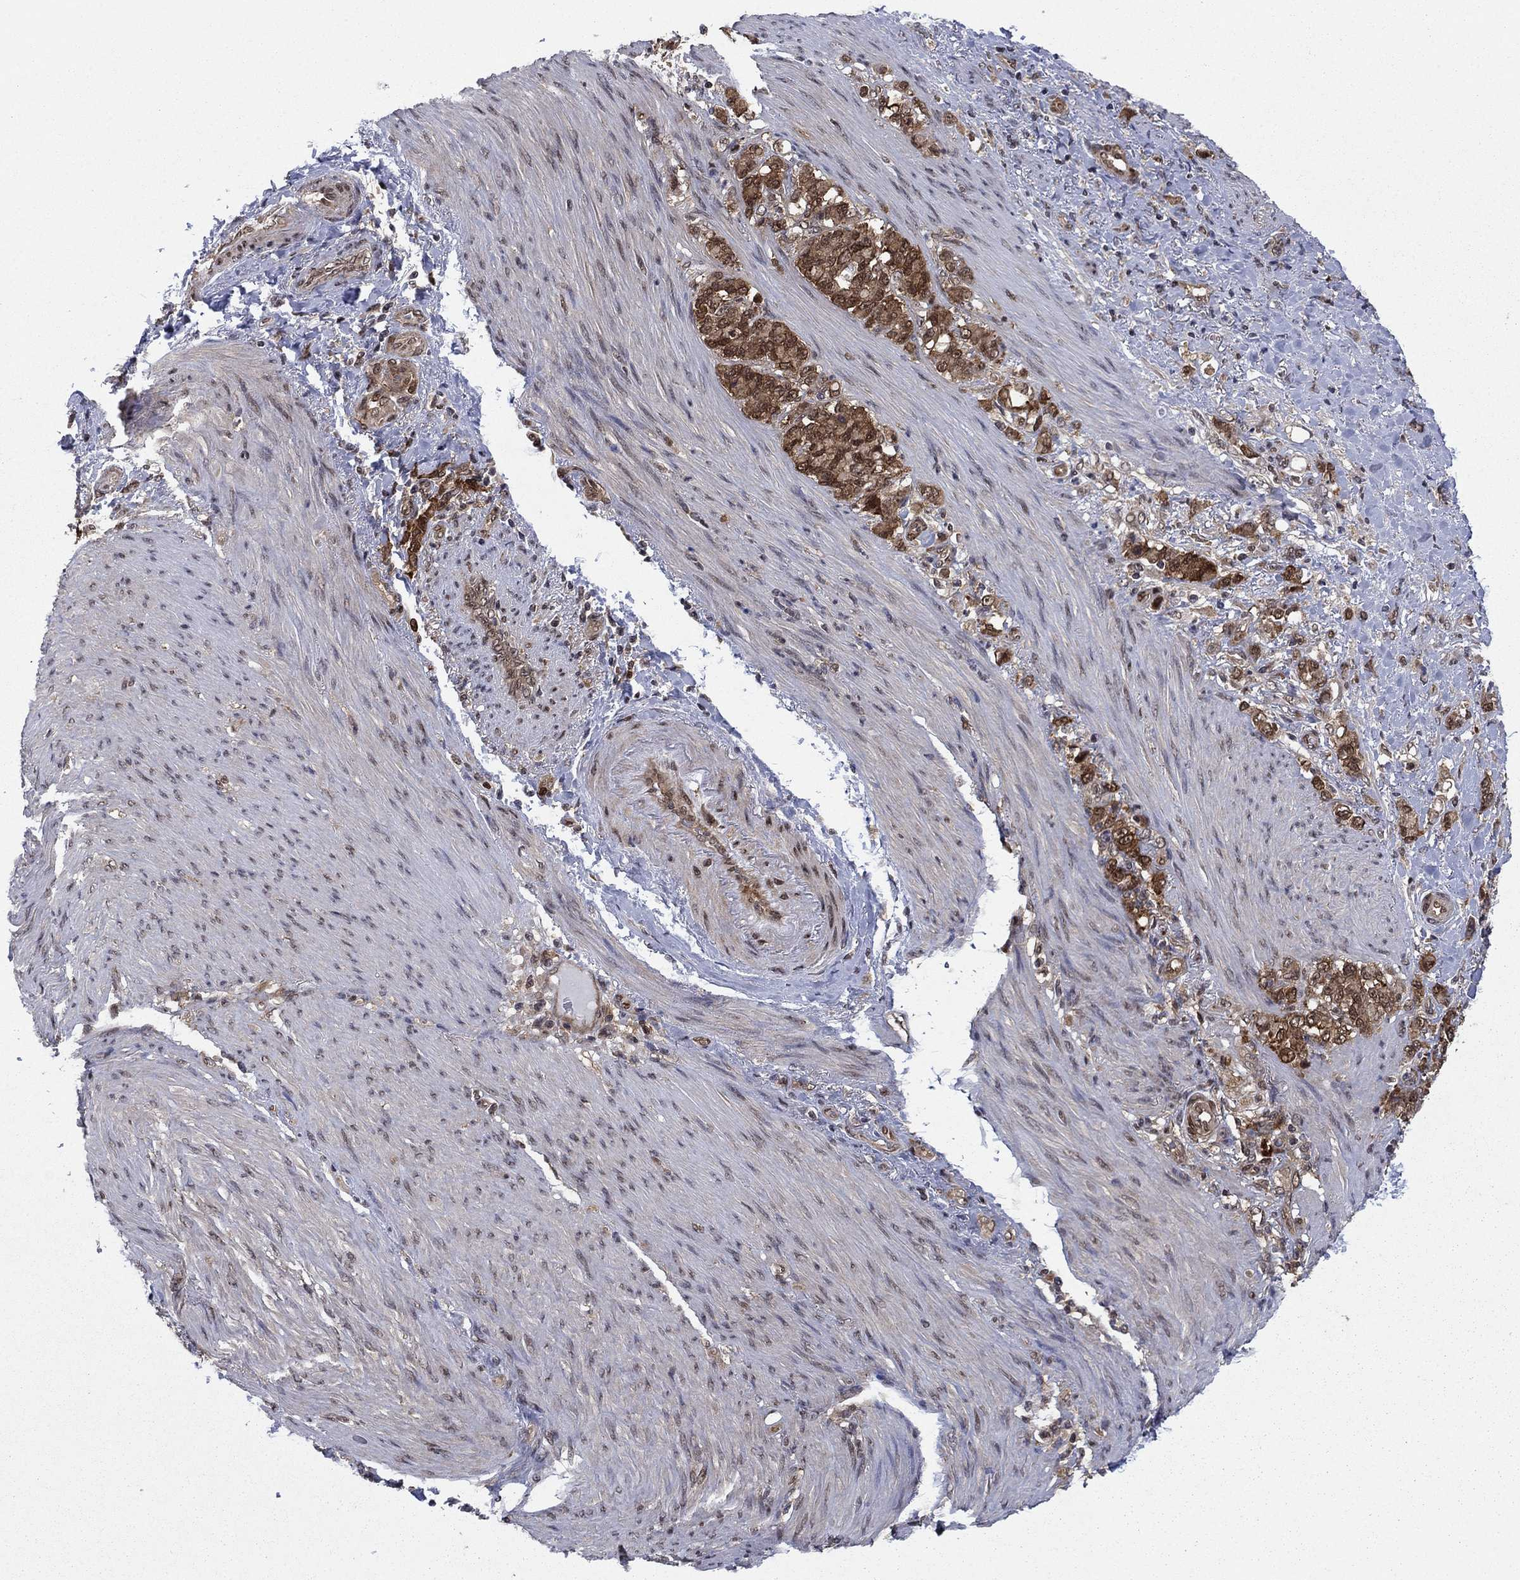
{"staining": {"intensity": "strong", "quantity": "25%-75%", "location": "cytoplasmic/membranous"}, "tissue": "stomach cancer", "cell_type": "Tumor cells", "image_type": "cancer", "snomed": [{"axis": "morphology", "description": "Normal tissue, NOS"}, {"axis": "morphology", "description": "Adenocarcinoma, NOS"}, {"axis": "topography", "description": "Stomach"}], "caption": "Protein analysis of stomach adenocarcinoma tissue demonstrates strong cytoplasmic/membranous staining in about 25%-75% of tumor cells.", "gene": "FKBP4", "patient": {"sex": "female", "age": 79}}